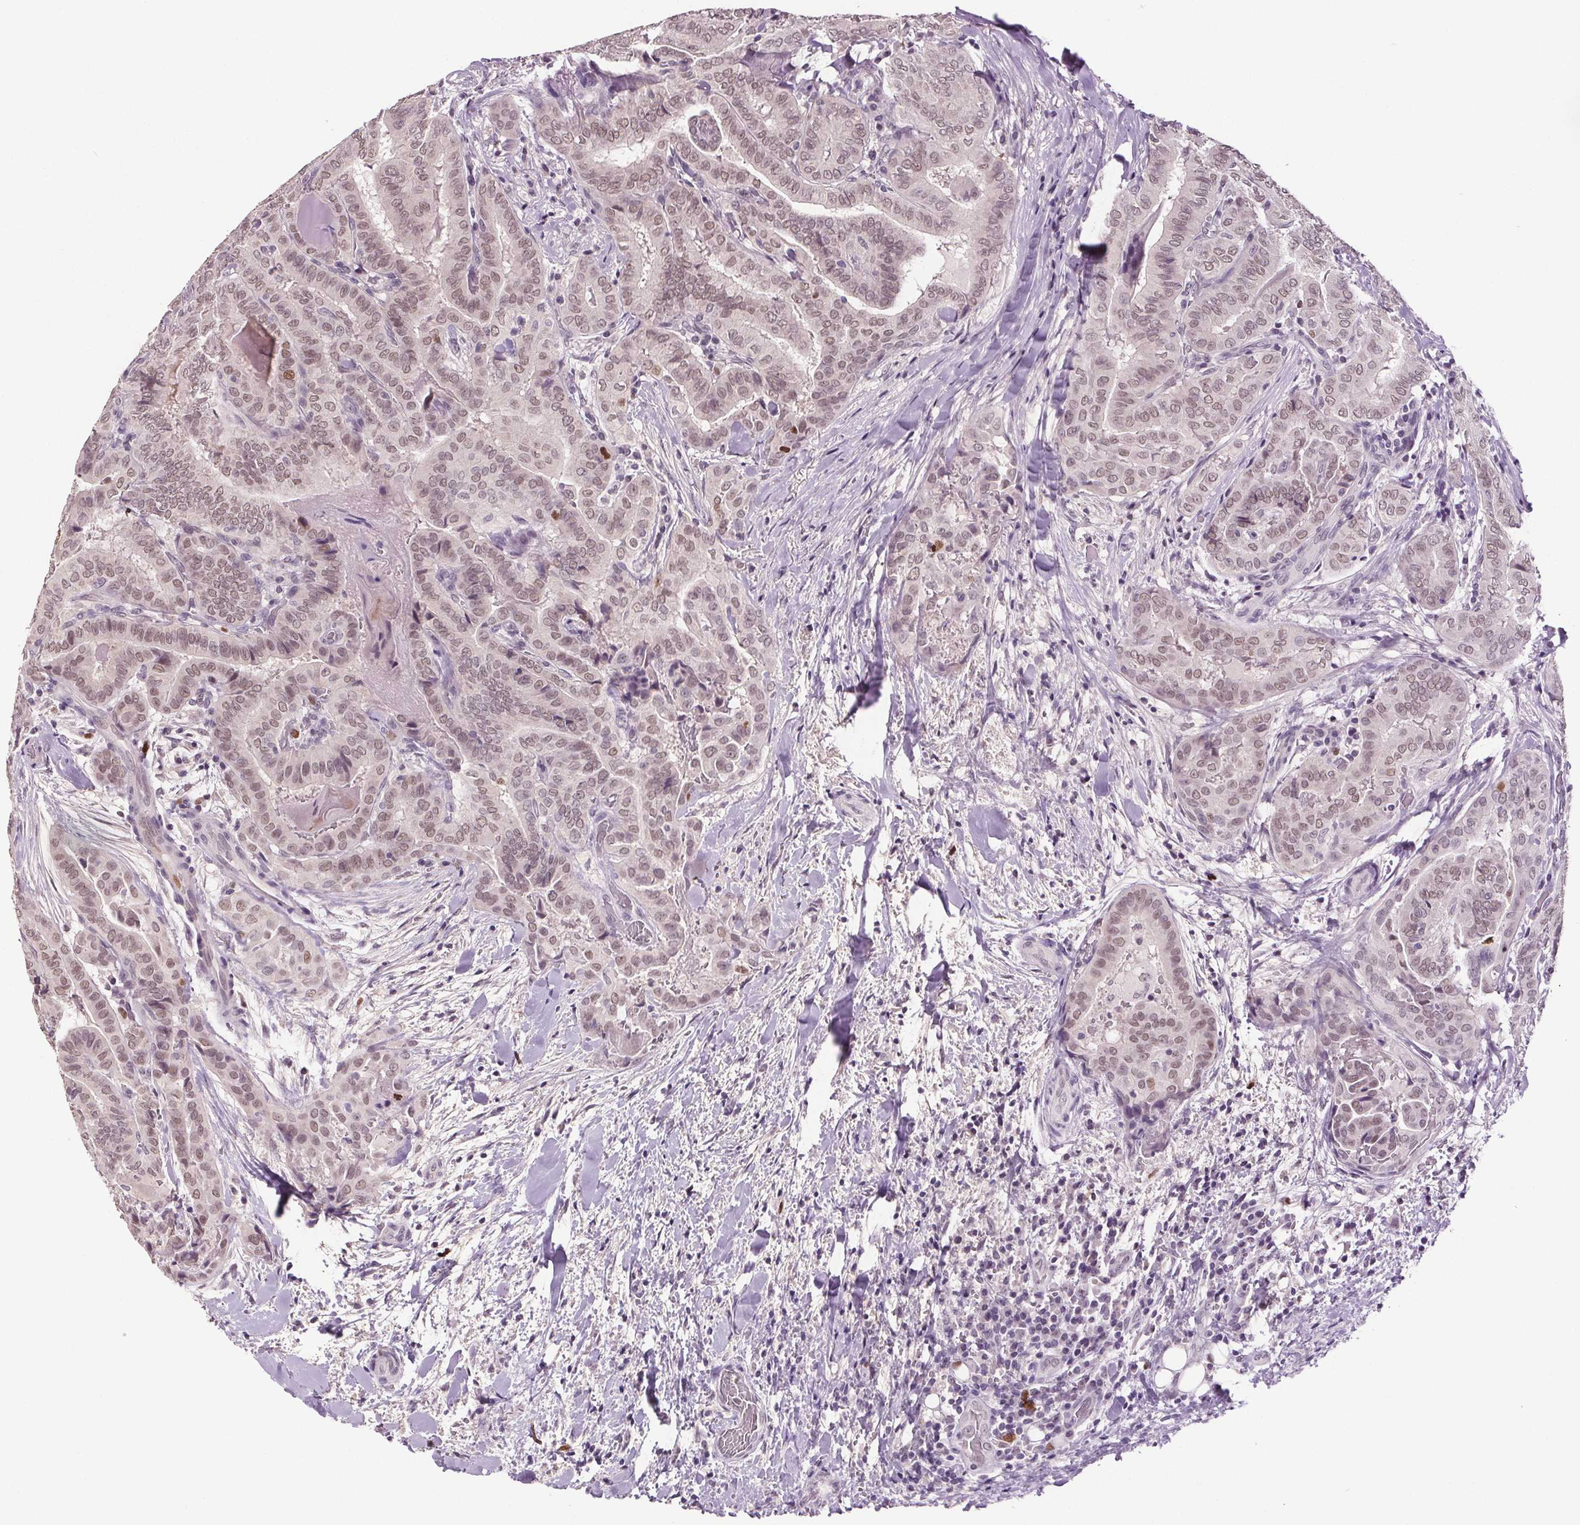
{"staining": {"intensity": "weak", "quantity": ">75%", "location": "nuclear"}, "tissue": "thyroid cancer", "cell_type": "Tumor cells", "image_type": "cancer", "snomed": [{"axis": "morphology", "description": "Papillary adenocarcinoma, NOS"}, {"axis": "topography", "description": "Thyroid gland"}], "caption": "A brown stain highlights weak nuclear positivity of a protein in papillary adenocarcinoma (thyroid) tumor cells. (brown staining indicates protein expression, while blue staining denotes nuclei).", "gene": "CENPF", "patient": {"sex": "female", "age": 61}}